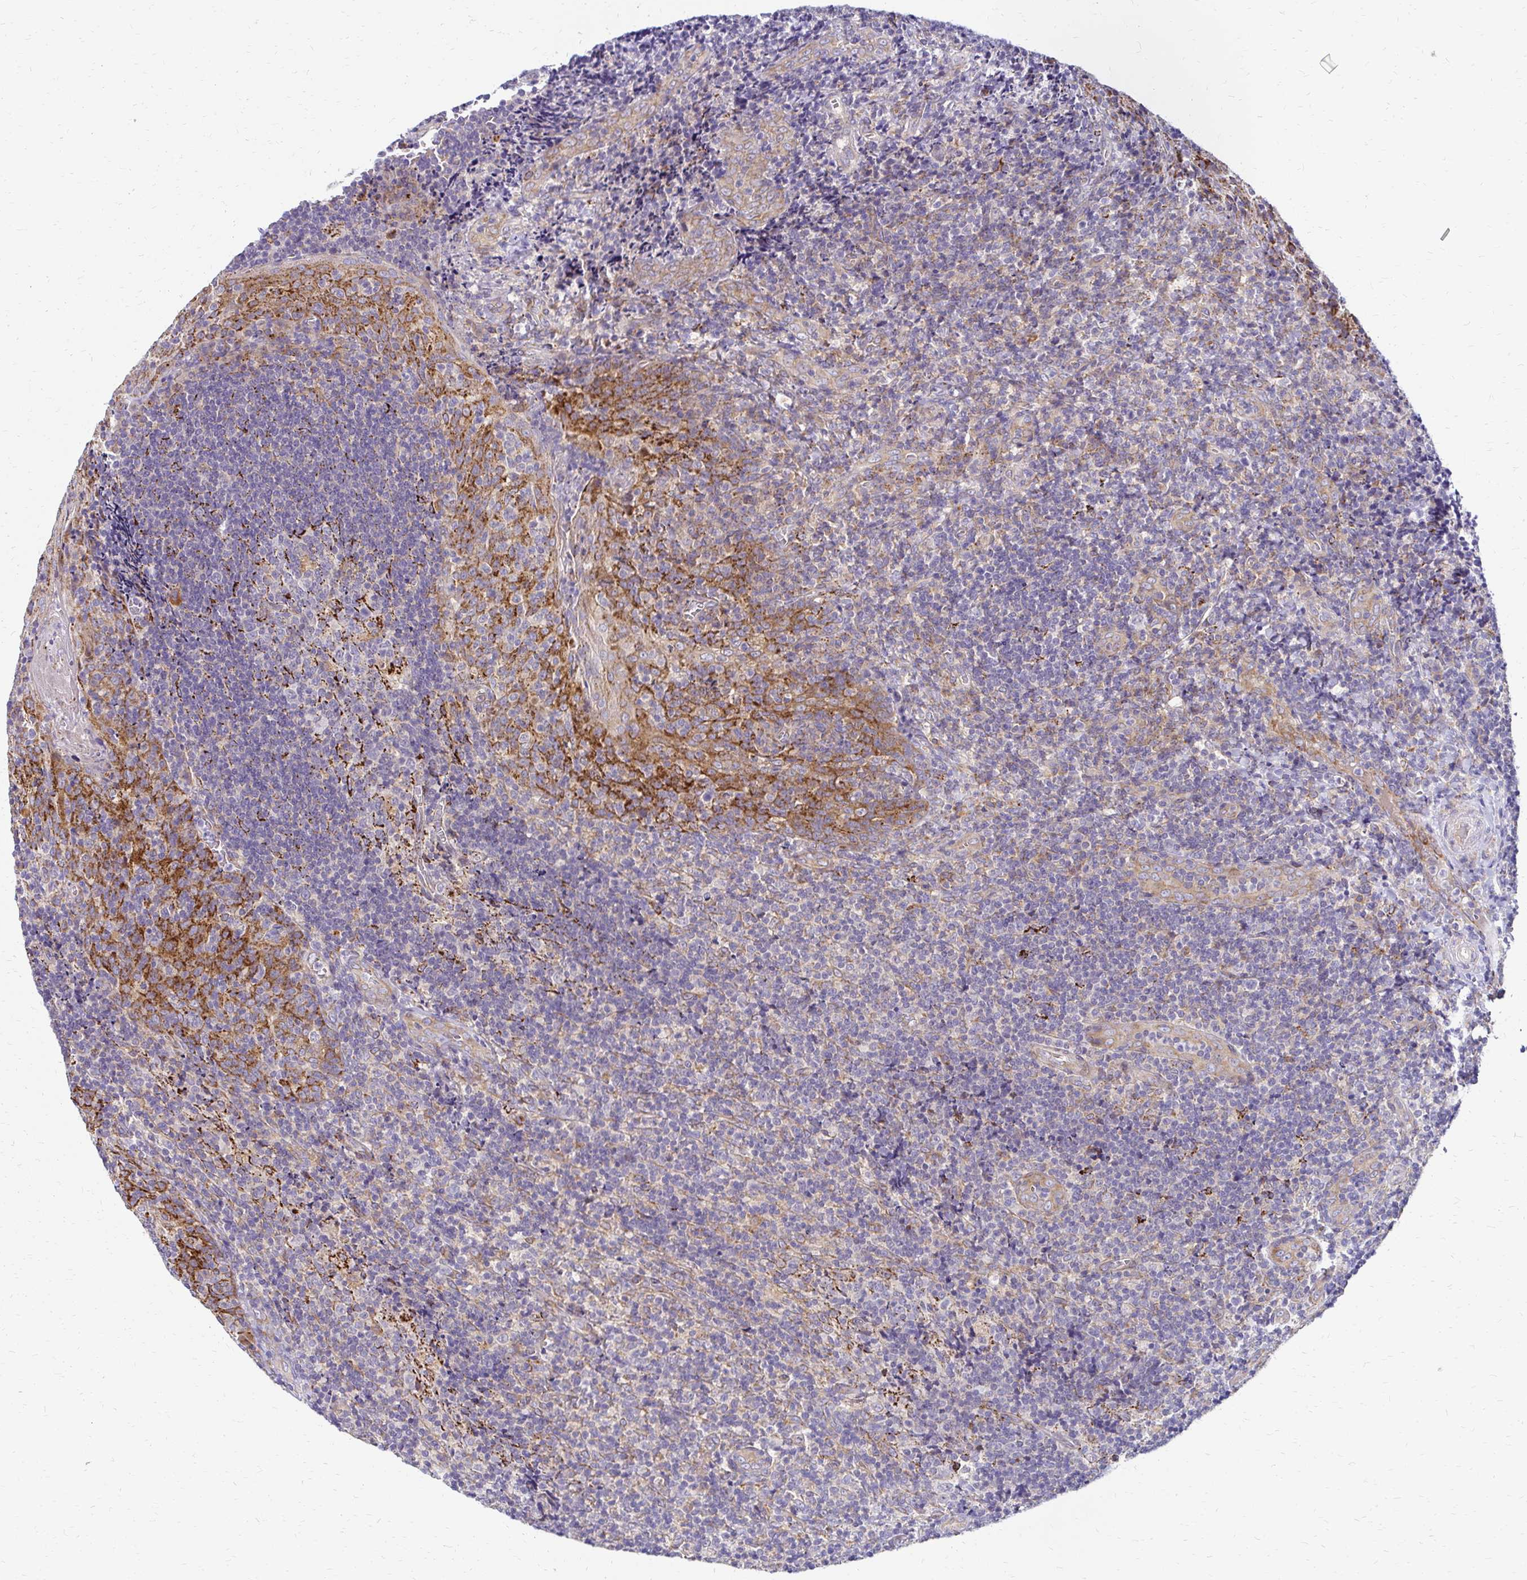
{"staining": {"intensity": "moderate", "quantity": "<25%", "location": "cytoplasmic/membranous"}, "tissue": "tonsil", "cell_type": "Germinal center cells", "image_type": "normal", "snomed": [{"axis": "morphology", "description": "Normal tissue, NOS"}, {"axis": "topography", "description": "Tonsil"}], "caption": "Protein analysis of benign tonsil shows moderate cytoplasmic/membranous staining in about <25% of germinal center cells.", "gene": "IDUA", "patient": {"sex": "male", "age": 17}}